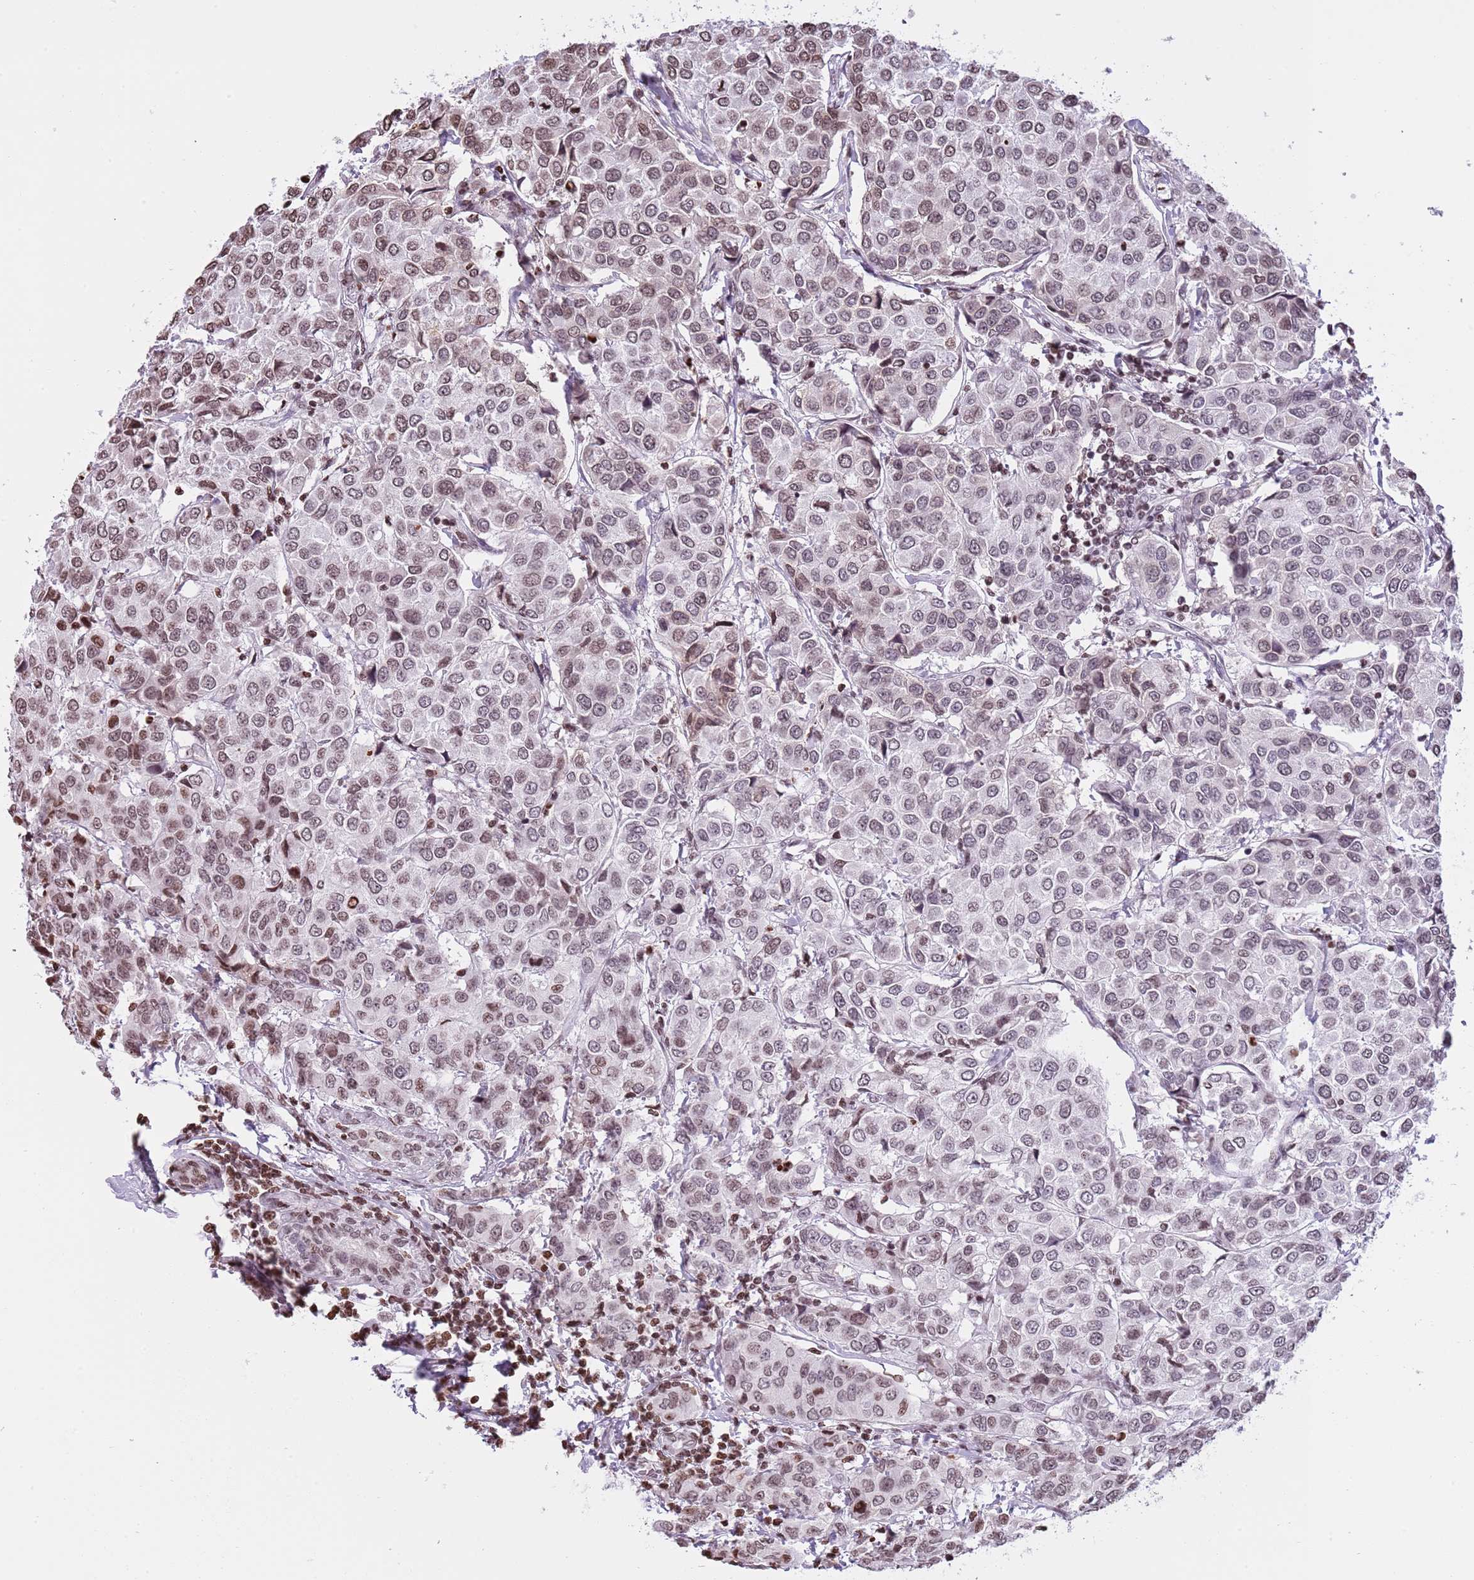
{"staining": {"intensity": "moderate", "quantity": "<25%", "location": "nuclear"}, "tissue": "breast cancer", "cell_type": "Tumor cells", "image_type": "cancer", "snomed": [{"axis": "morphology", "description": "Duct carcinoma"}, {"axis": "topography", "description": "Breast"}], "caption": "Human breast intraductal carcinoma stained with a protein marker shows moderate staining in tumor cells.", "gene": "KPNA3", "patient": {"sex": "female", "age": 55}}